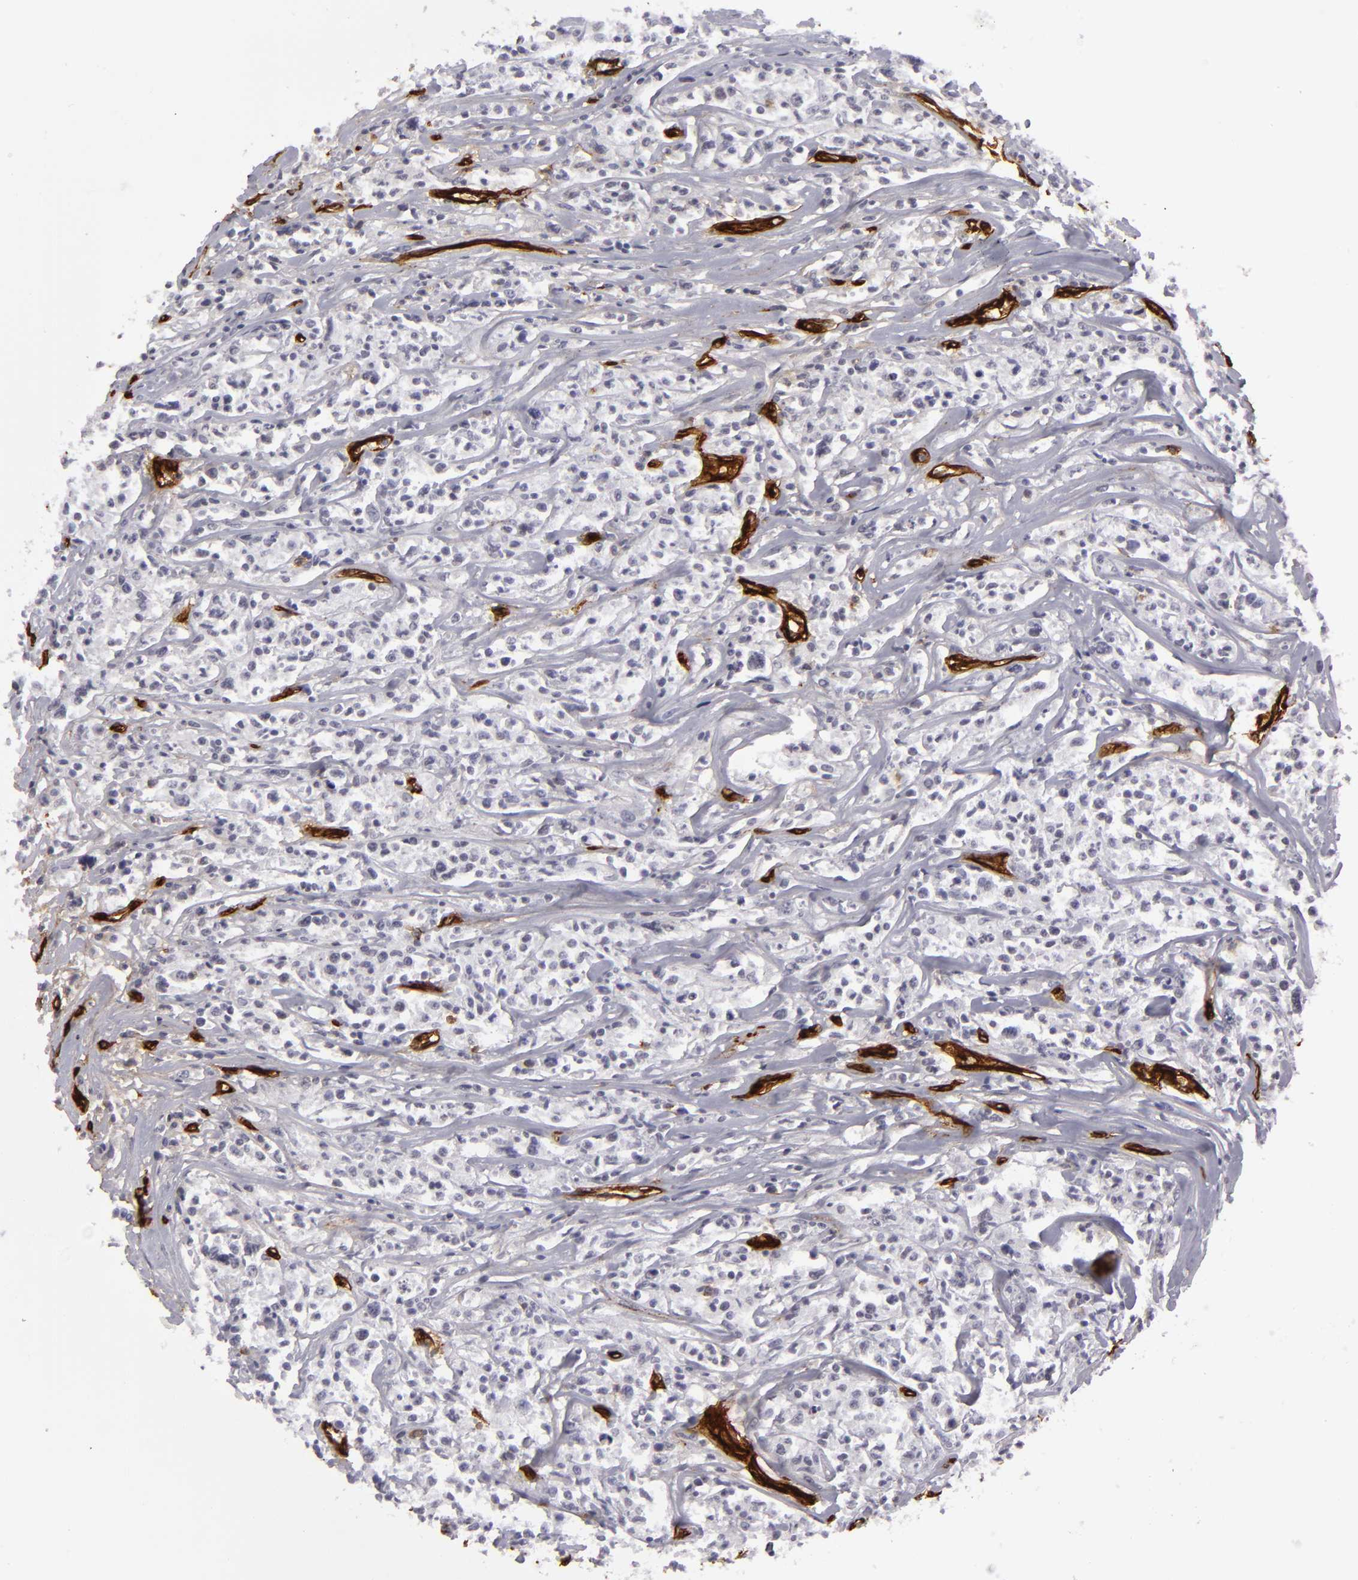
{"staining": {"intensity": "negative", "quantity": "none", "location": "none"}, "tissue": "lymphoma", "cell_type": "Tumor cells", "image_type": "cancer", "snomed": [{"axis": "morphology", "description": "Malignant lymphoma, non-Hodgkin's type, Low grade"}, {"axis": "topography", "description": "Small intestine"}], "caption": "IHC image of lymphoma stained for a protein (brown), which displays no expression in tumor cells. (Stains: DAB (3,3'-diaminobenzidine) immunohistochemistry (IHC) with hematoxylin counter stain, Microscopy: brightfield microscopy at high magnification).", "gene": "MCAM", "patient": {"sex": "female", "age": 59}}